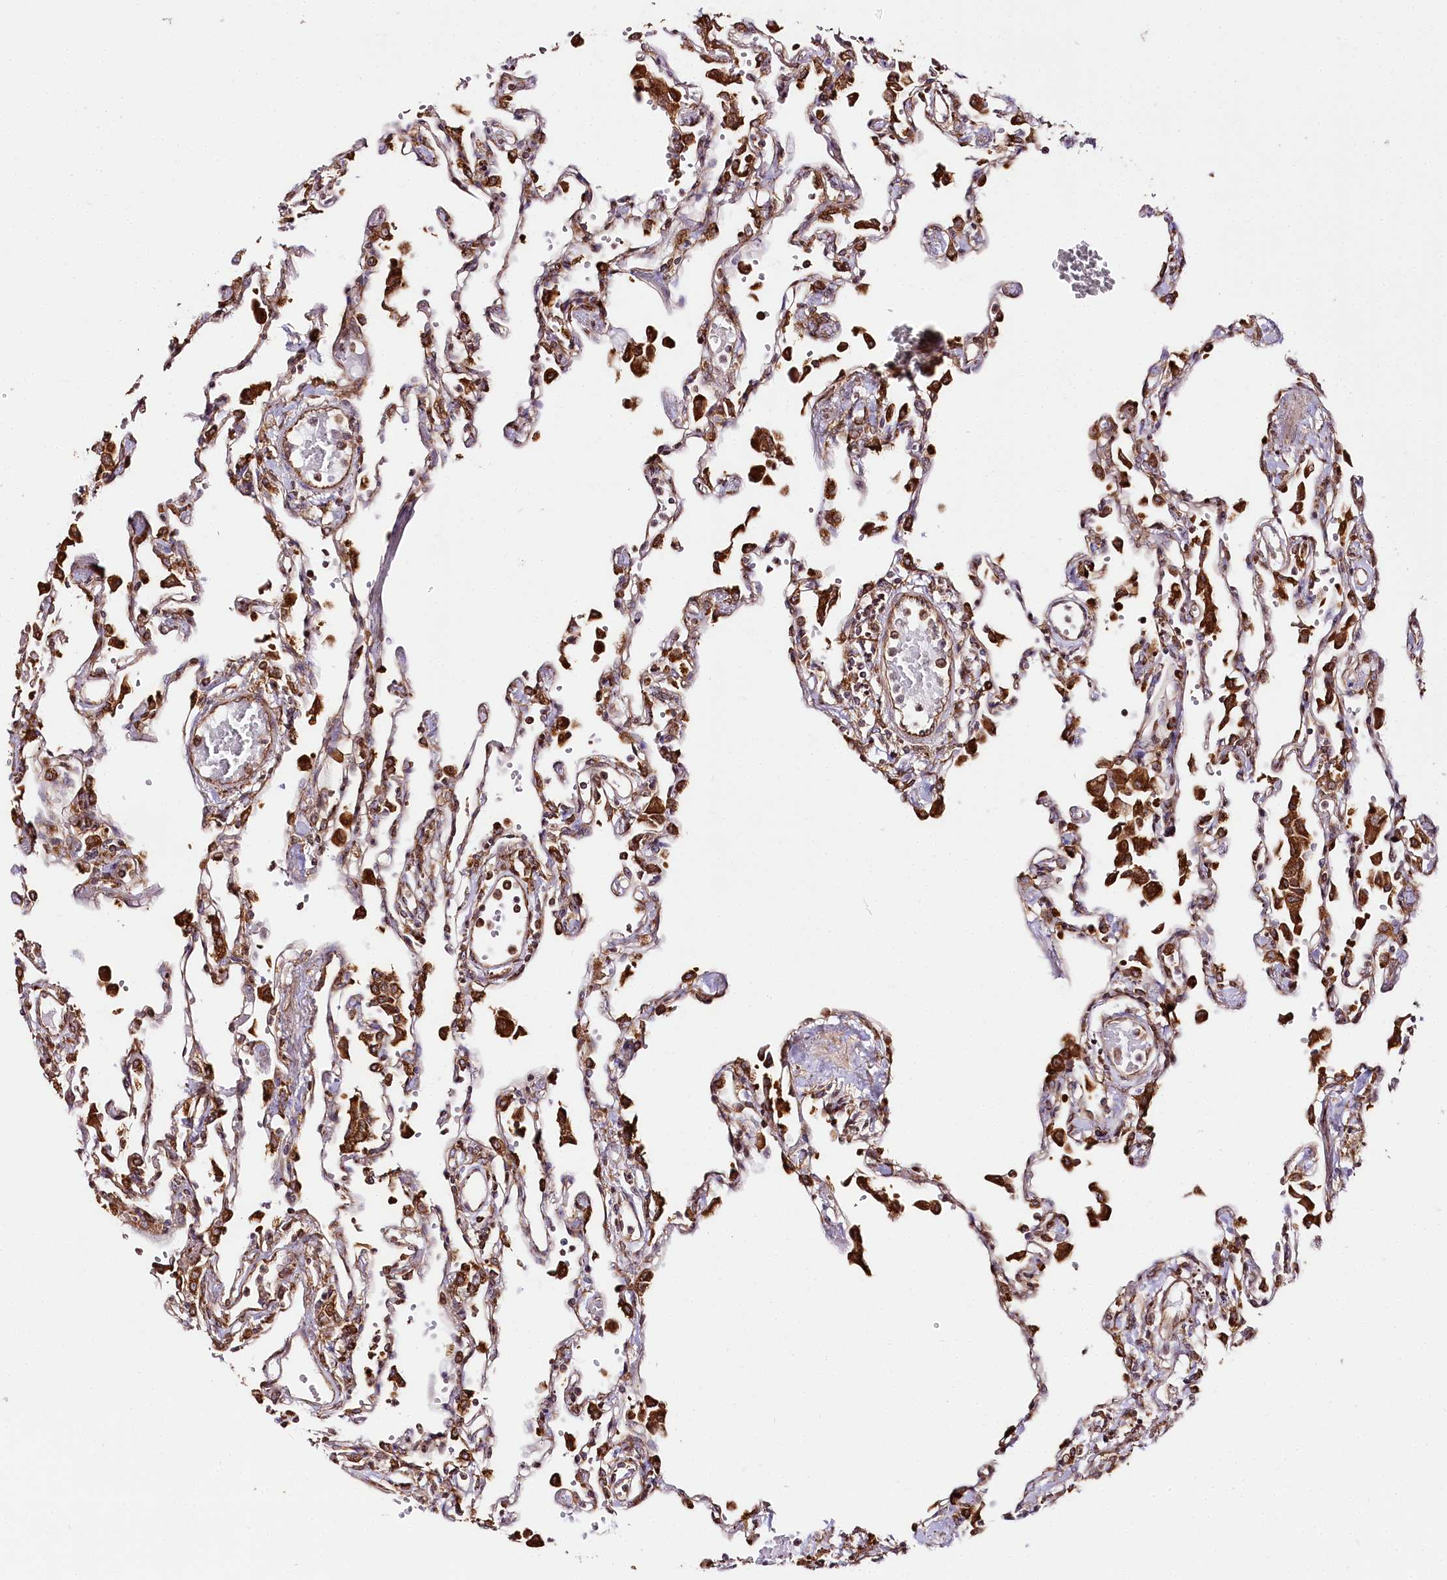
{"staining": {"intensity": "strong", "quantity": "25%-75%", "location": "cytoplasmic/membranous"}, "tissue": "lung", "cell_type": "Alveolar cells", "image_type": "normal", "snomed": [{"axis": "morphology", "description": "Normal tissue, NOS"}, {"axis": "topography", "description": "Bronchus"}, {"axis": "topography", "description": "Lung"}], "caption": "Protein expression analysis of unremarkable human lung reveals strong cytoplasmic/membranous expression in approximately 25%-75% of alveolar cells. (IHC, brightfield microscopy, high magnification).", "gene": "CNPY2", "patient": {"sex": "female", "age": 49}}